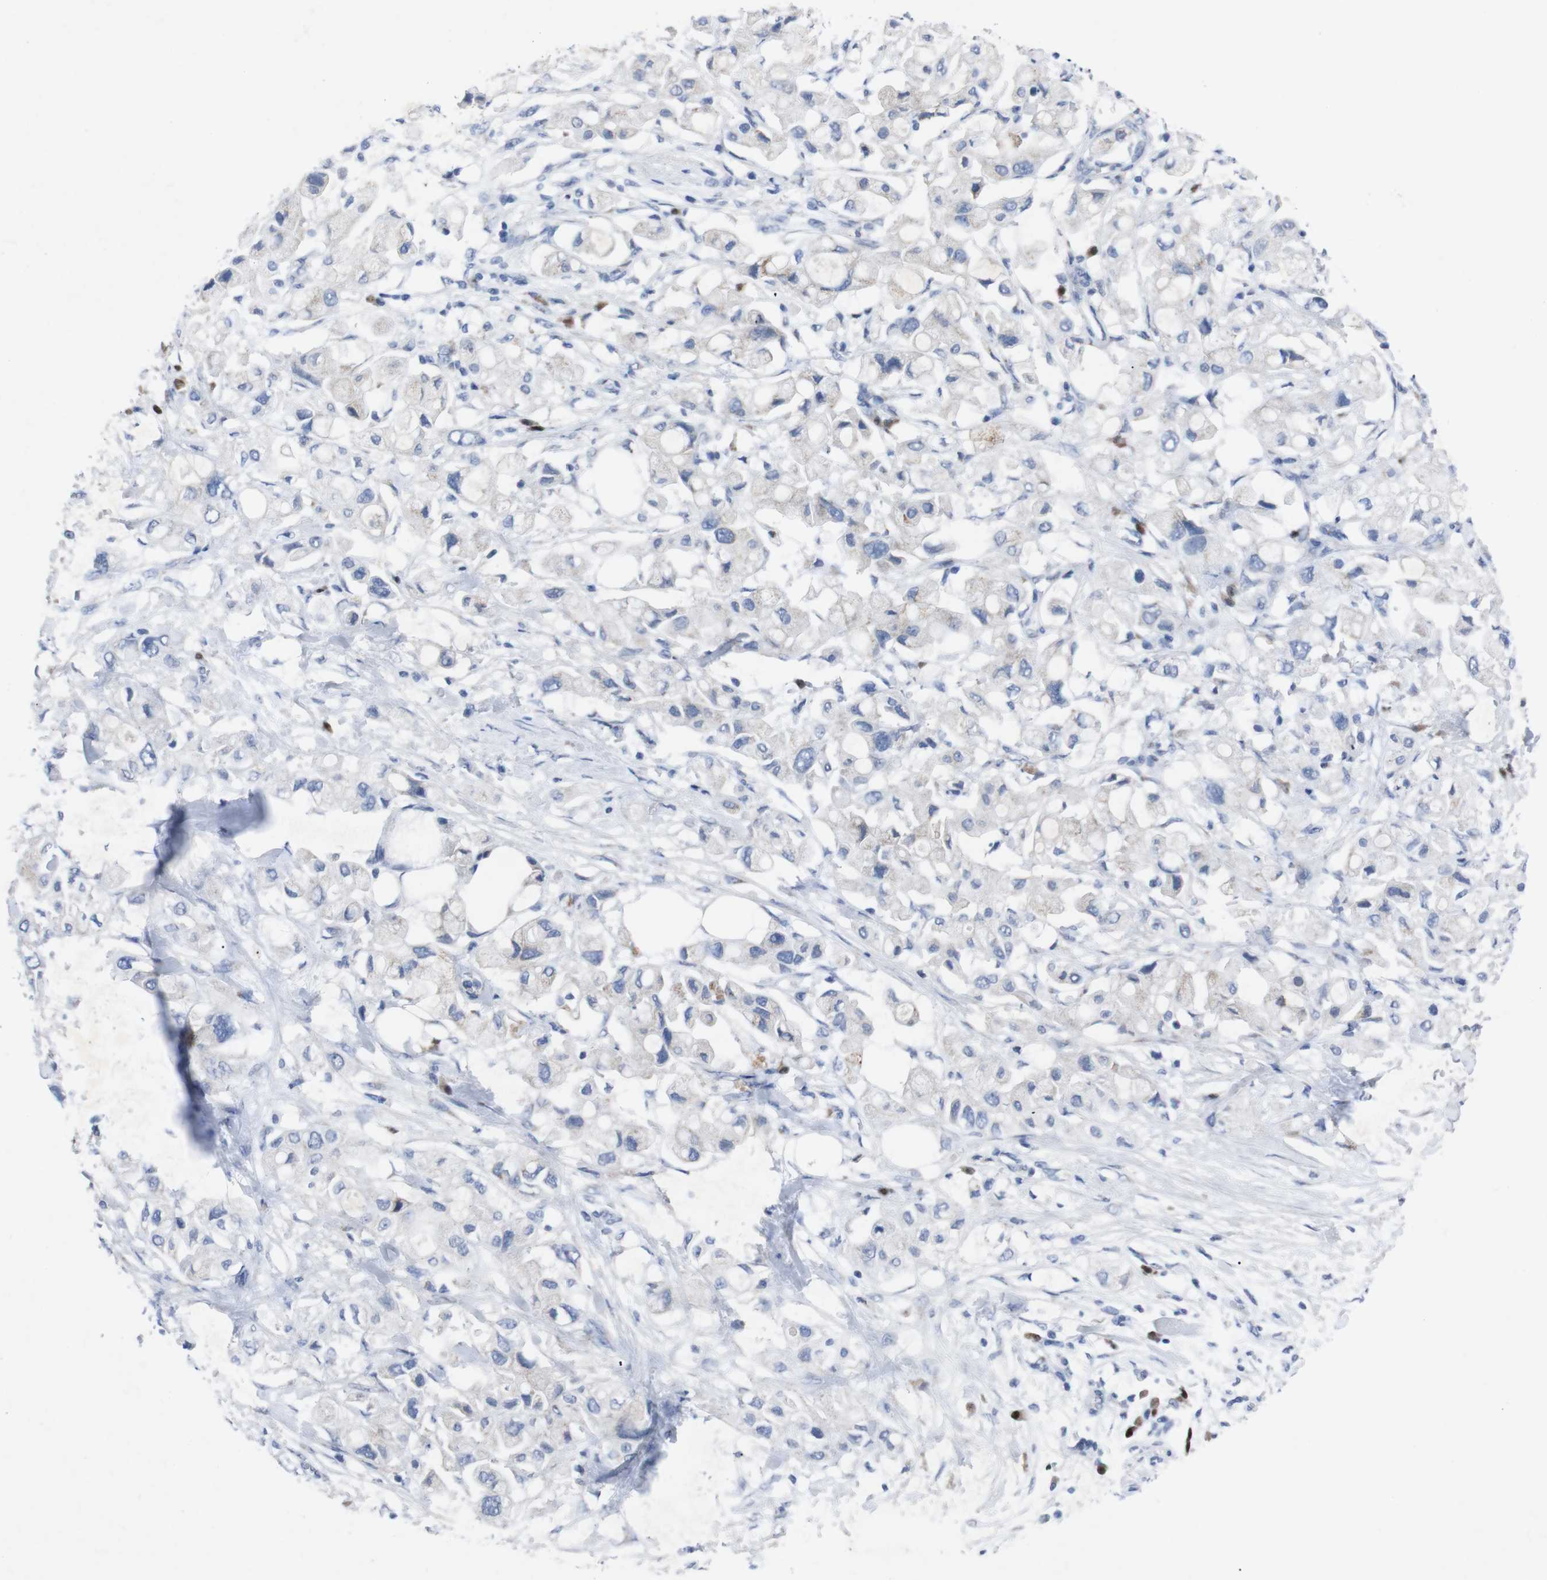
{"staining": {"intensity": "negative", "quantity": "none", "location": "none"}, "tissue": "pancreatic cancer", "cell_type": "Tumor cells", "image_type": "cancer", "snomed": [{"axis": "morphology", "description": "Adenocarcinoma, NOS"}, {"axis": "topography", "description": "Pancreas"}], "caption": "A high-resolution image shows IHC staining of pancreatic cancer (adenocarcinoma), which shows no significant staining in tumor cells. (Stains: DAB (3,3'-diaminobenzidine) IHC with hematoxylin counter stain, Microscopy: brightfield microscopy at high magnification).", "gene": "IRF4", "patient": {"sex": "female", "age": 56}}